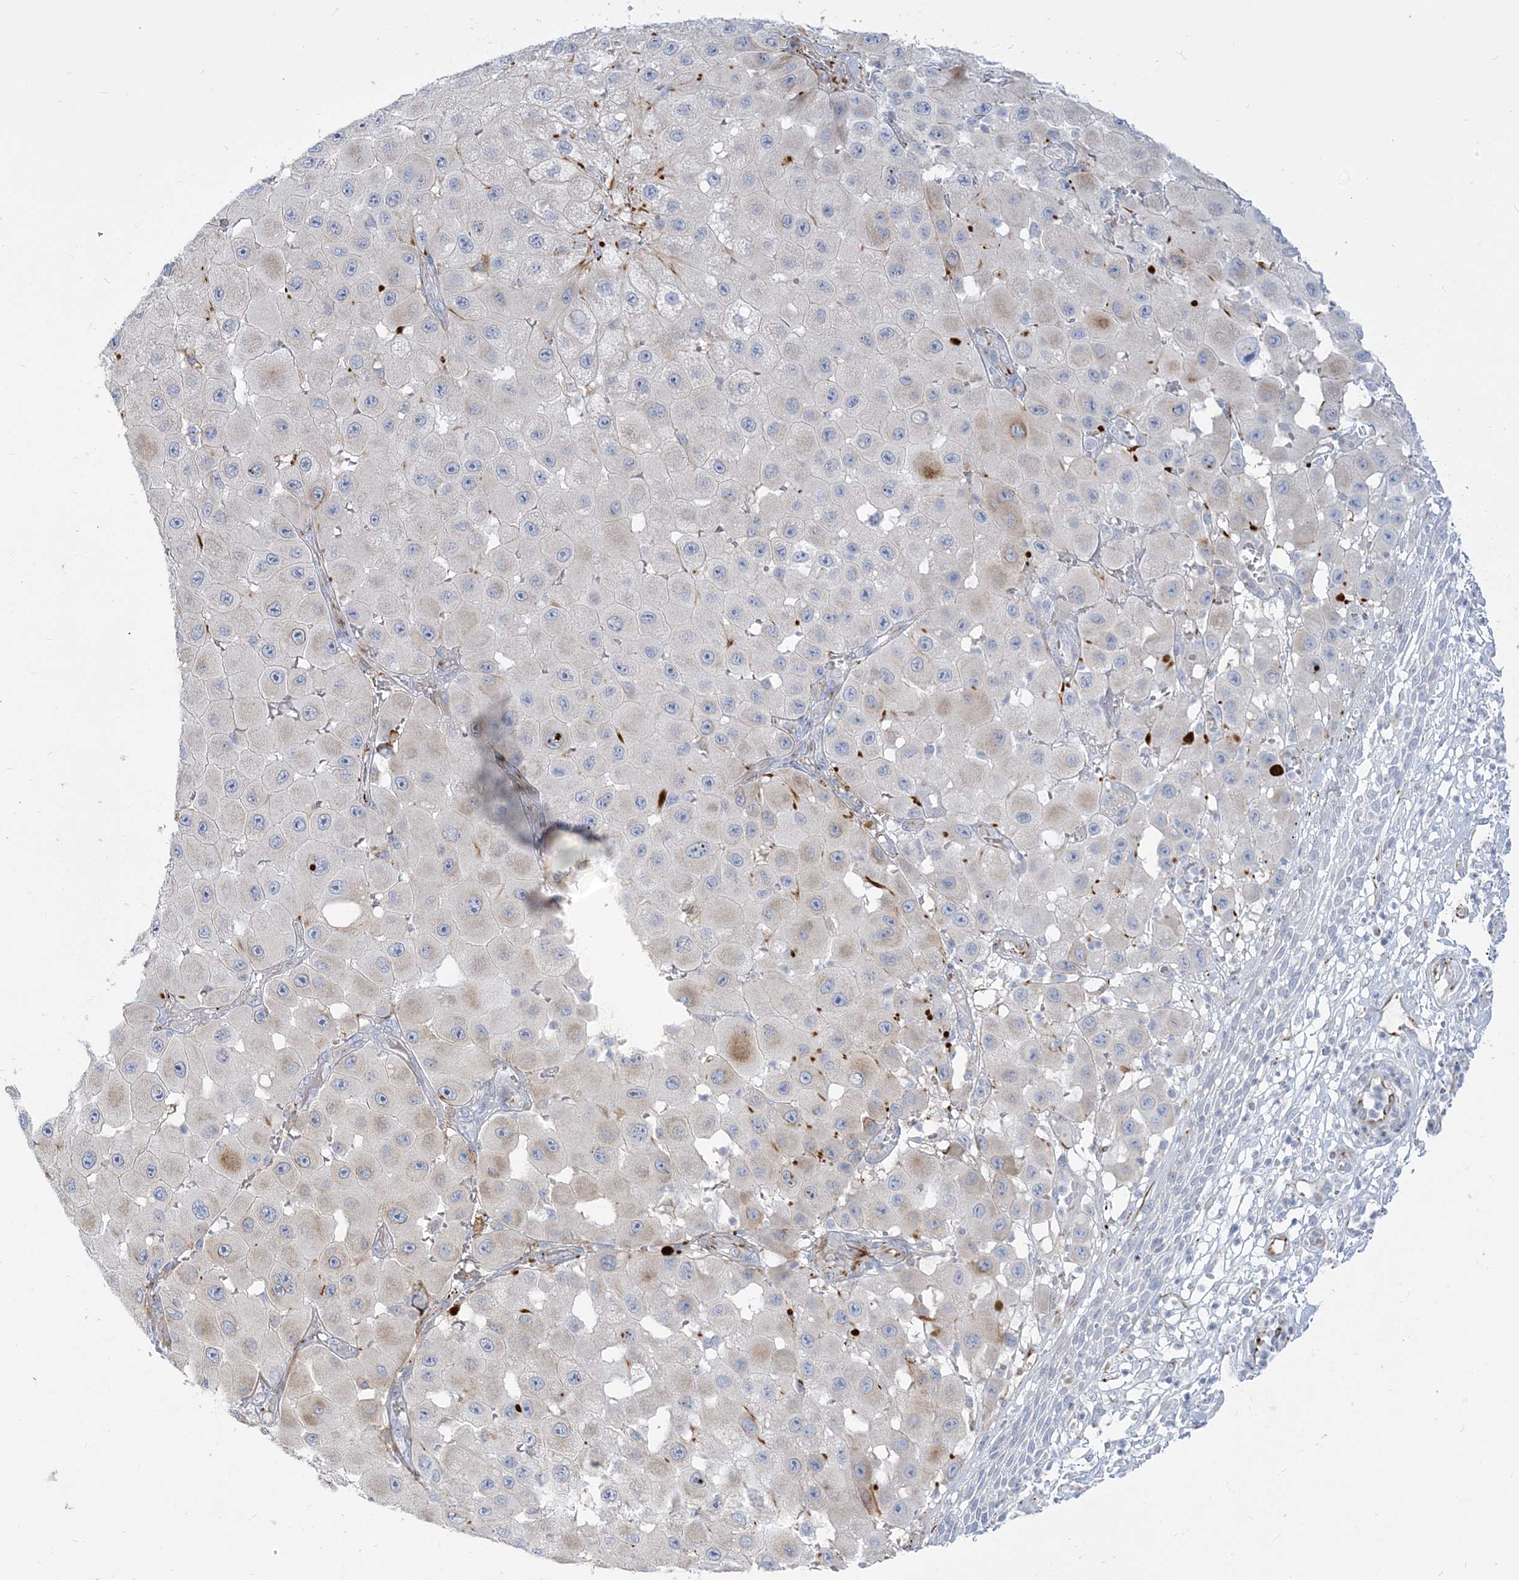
{"staining": {"intensity": "negative", "quantity": "none", "location": "none"}, "tissue": "melanoma", "cell_type": "Tumor cells", "image_type": "cancer", "snomed": [{"axis": "morphology", "description": "Malignant melanoma, NOS"}, {"axis": "topography", "description": "Skin"}], "caption": "Tumor cells show no significant positivity in malignant melanoma. Nuclei are stained in blue.", "gene": "GPAT2", "patient": {"sex": "female", "age": 81}}